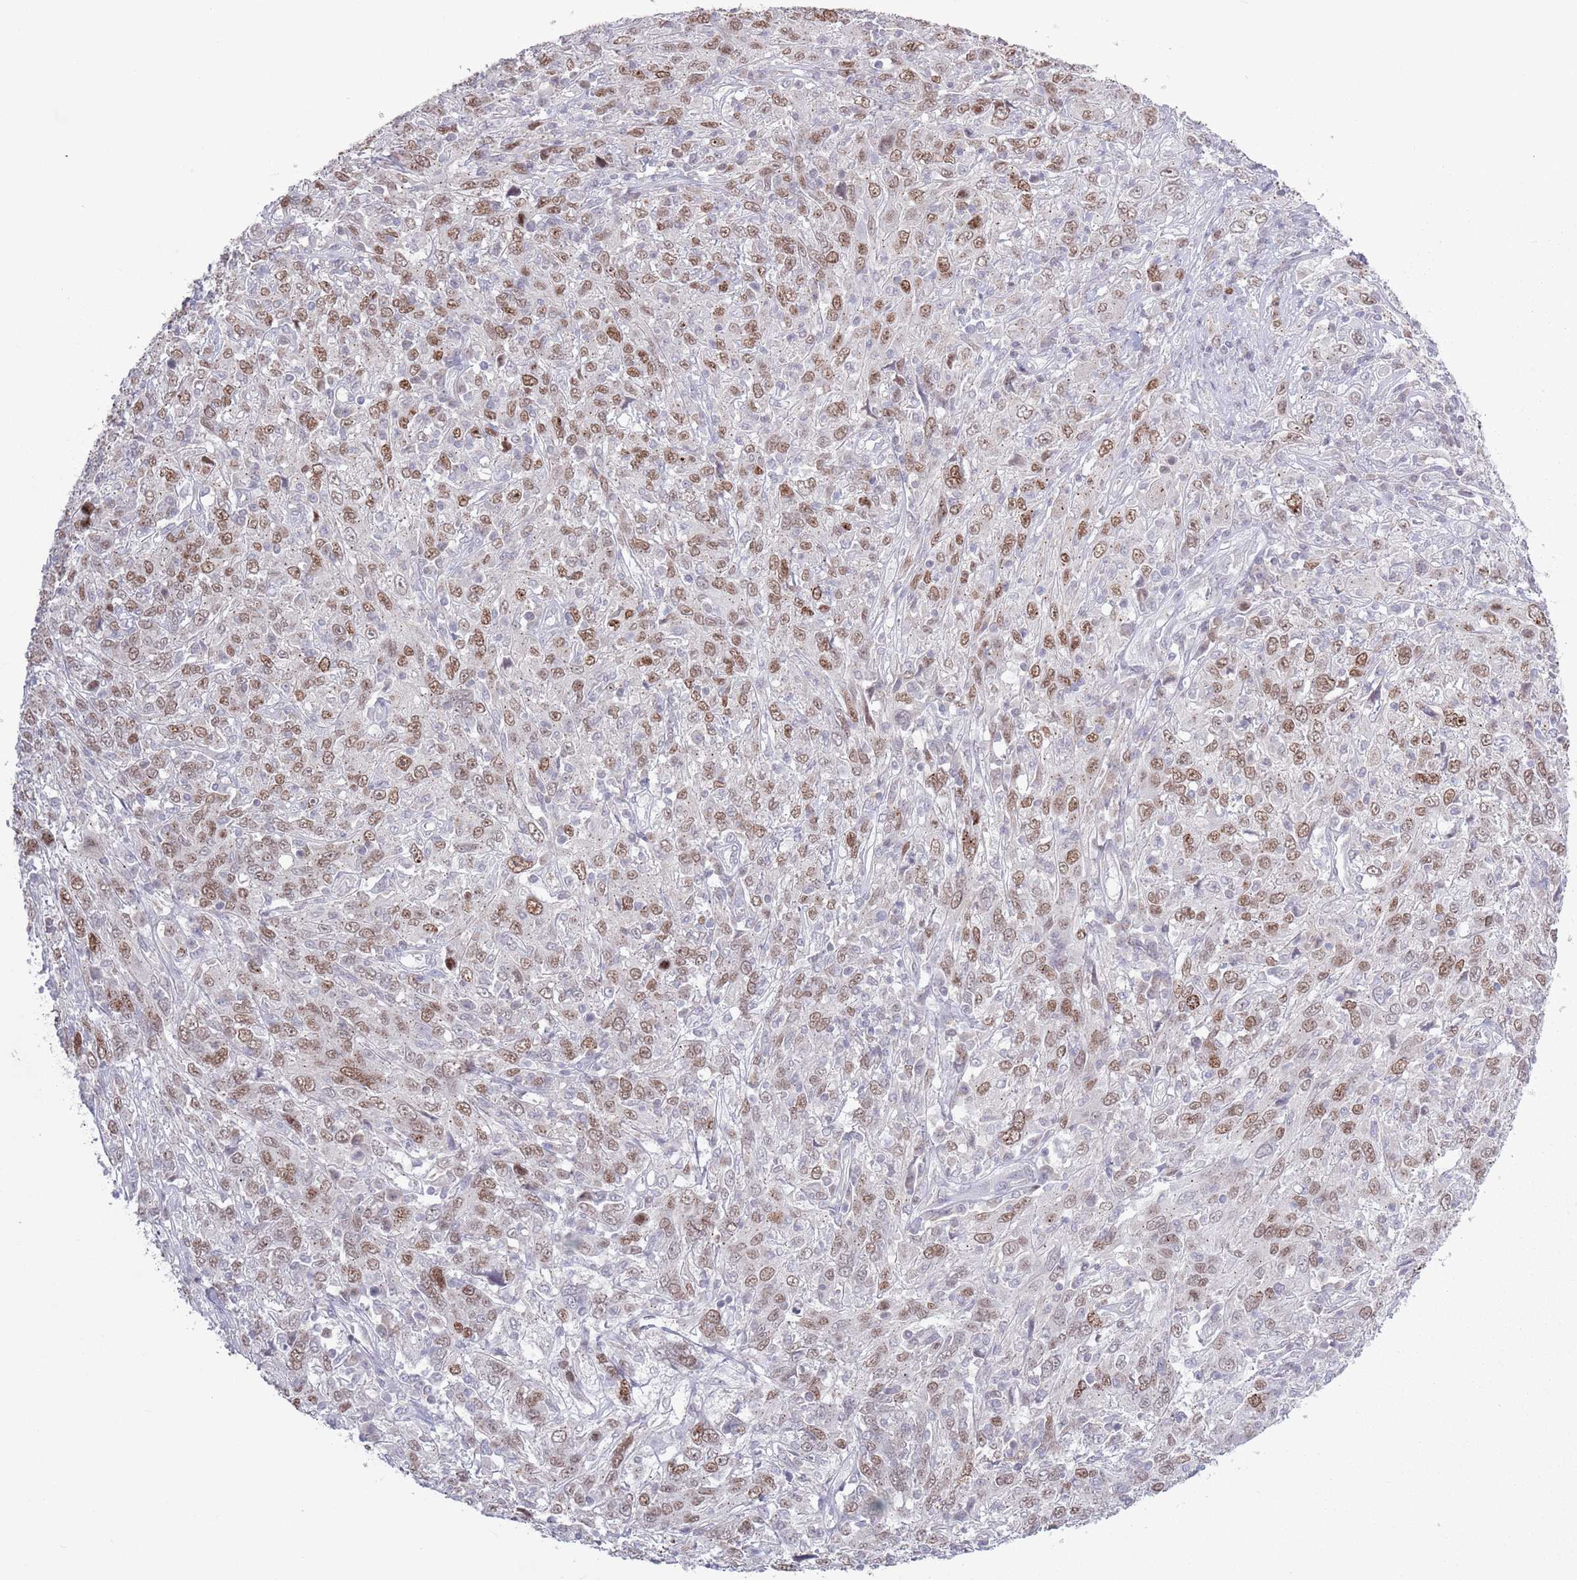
{"staining": {"intensity": "moderate", "quantity": ">75%", "location": "nuclear"}, "tissue": "cervical cancer", "cell_type": "Tumor cells", "image_type": "cancer", "snomed": [{"axis": "morphology", "description": "Squamous cell carcinoma, NOS"}, {"axis": "topography", "description": "Cervix"}], "caption": "Squamous cell carcinoma (cervical) was stained to show a protein in brown. There is medium levels of moderate nuclear expression in about >75% of tumor cells. (Brightfield microscopy of DAB IHC at high magnification).", "gene": "MRPL34", "patient": {"sex": "female", "age": 46}}